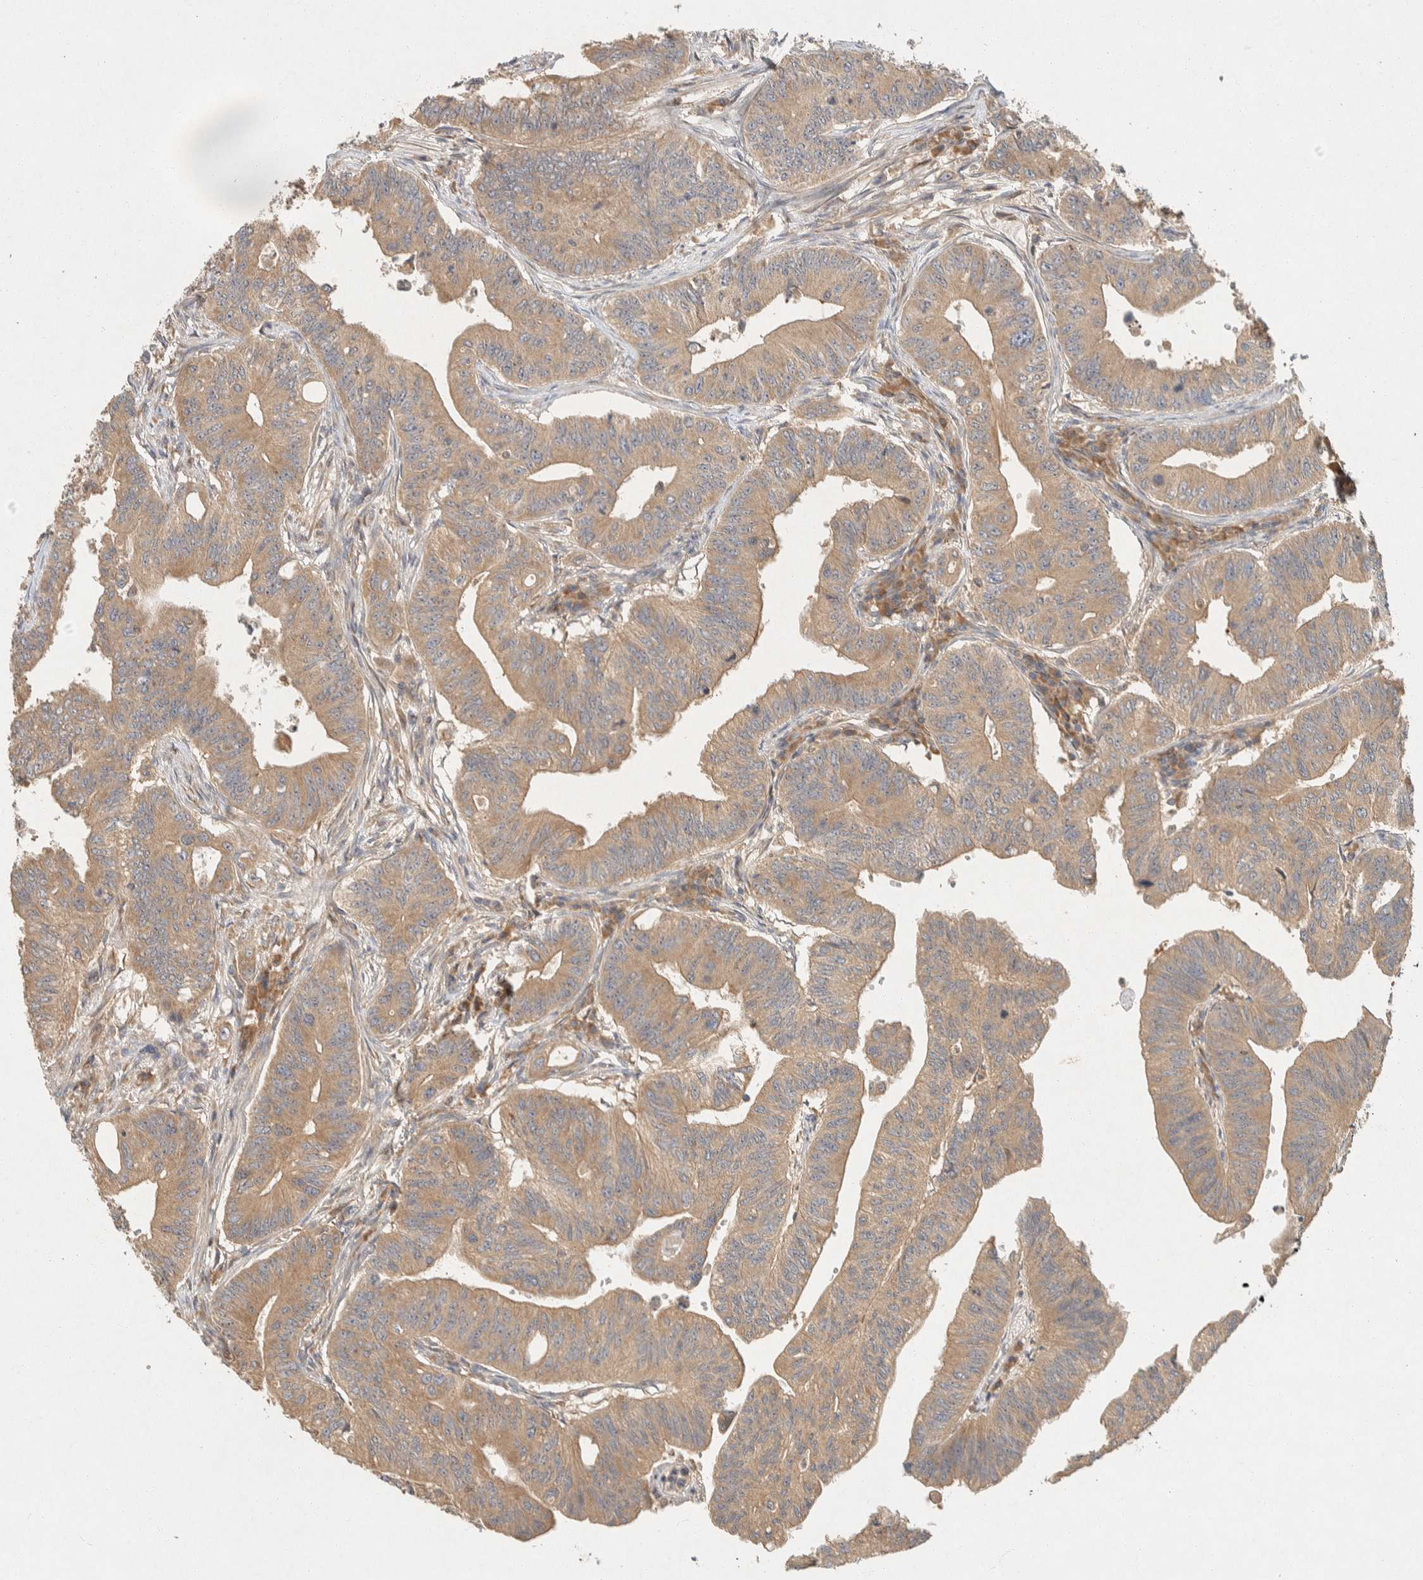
{"staining": {"intensity": "moderate", "quantity": ">75%", "location": "cytoplasmic/membranous"}, "tissue": "colorectal cancer", "cell_type": "Tumor cells", "image_type": "cancer", "snomed": [{"axis": "morphology", "description": "Adenoma, NOS"}, {"axis": "morphology", "description": "Adenocarcinoma, NOS"}, {"axis": "topography", "description": "Colon"}], "caption": "Immunohistochemical staining of adenoma (colorectal) displays medium levels of moderate cytoplasmic/membranous staining in approximately >75% of tumor cells.", "gene": "PXK", "patient": {"sex": "male", "age": 79}}